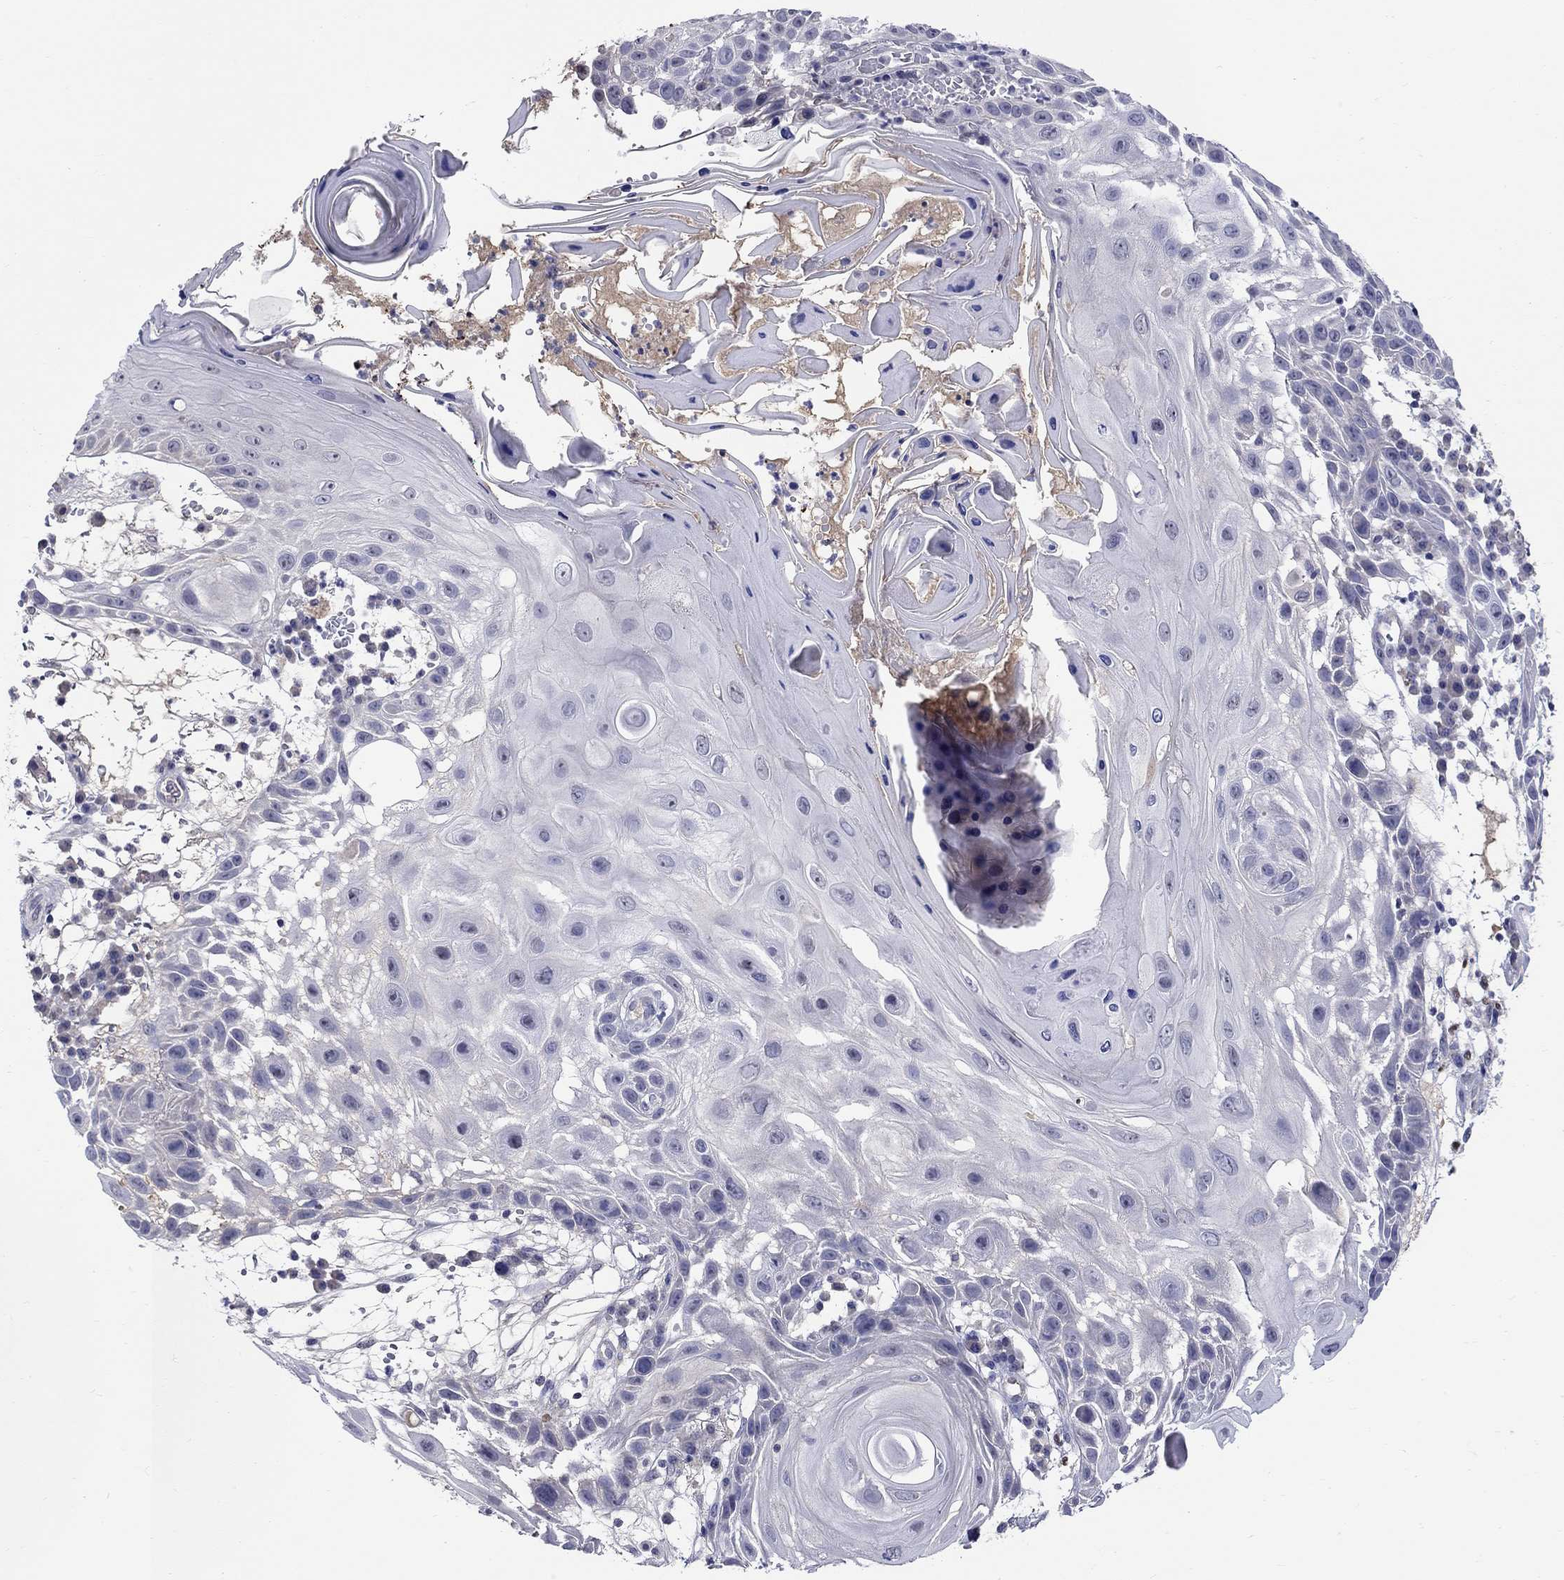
{"staining": {"intensity": "negative", "quantity": "none", "location": "none"}, "tissue": "skin cancer", "cell_type": "Tumor cells", "image_type": "cancer", "snomed": [{"axis": "morphology", "description": "Normal tissue, NOS"}, {"axis": "morphology", "description": "Squamous cell carcinoma, NOS"}, {"axis": "topography", "description": "Skin"}], "caption": "This is an IHC photomicrograph of human skin cancer (squamous cell carcinoma). There is no staining in tumor cells.", "gene": "SLC30A3", "patient": {"sex": "male", "age": 79}}